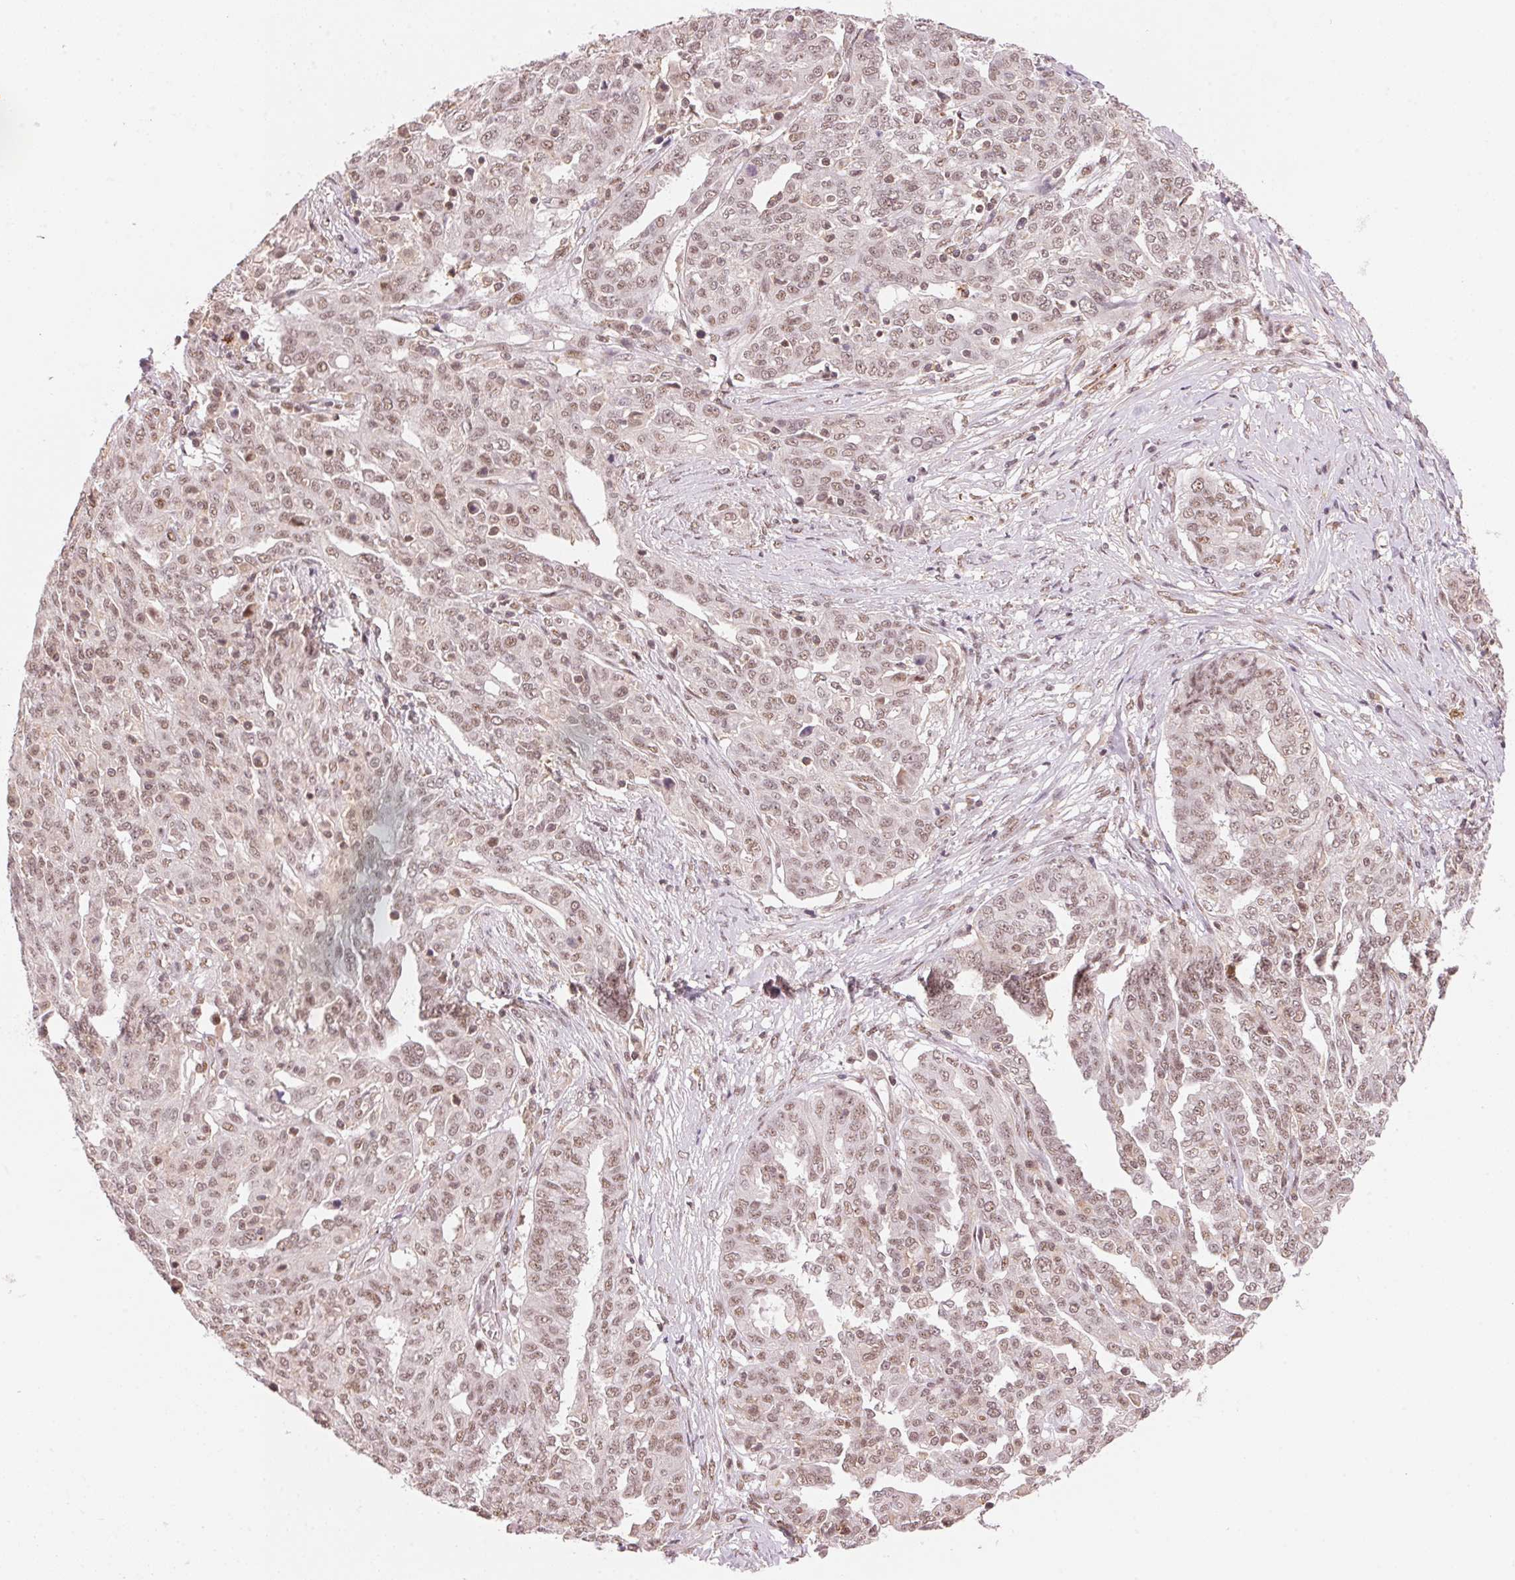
{"staining": {"intensity": "weak", "quantity": ">75%", "location": "nuclear"}, "tissue": "ovarian cancer", "cell_type": "Tumor cells", "image_type": "cancer", "snomed": [{"axis": "morphology", "description": "Cystadenocarcinoma, serous, NOS"}, {"axis": "topography", "description": "Ovary"}], "caption": "Weak nuclear protein positivity is seen in approximately >75% of tumor cells in ovarian cancer.", "gene": "HNRNPDL", "patient": {"sex": "female", "age": 67}}